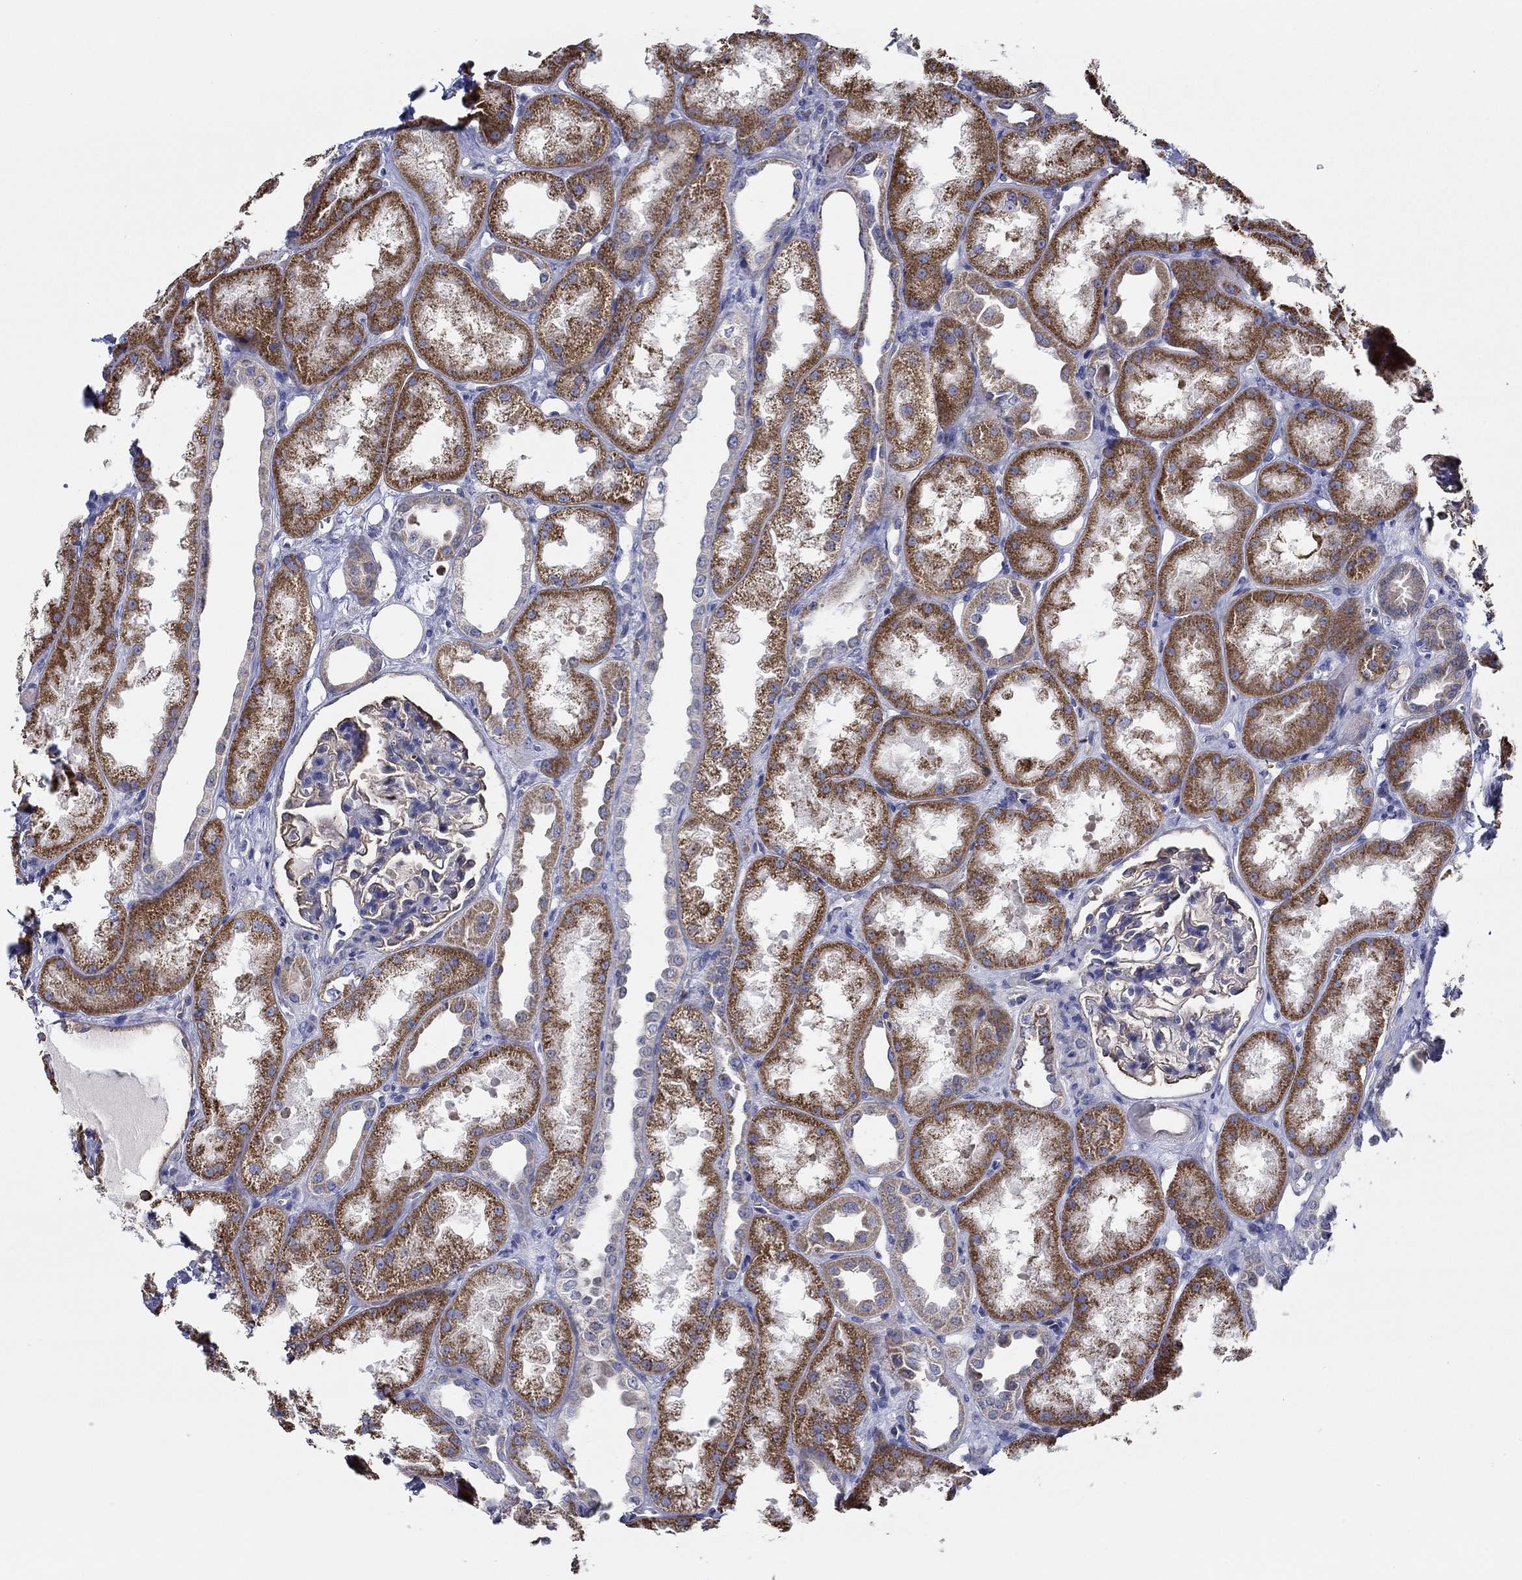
{"staining": {"intensity": "negative", "quantity": "none", "location": "none"}, "tissue": "kidney", "cell_type": "Cells in glomeruli", "image_type": "normal", "snomed": [{"axis": "morphology", "description": "Normal tissue, NOS"}, {"axis": "topography", "description": "Kidney"}], "caption": "Unremarkable kidney was stained to show a protein in brown. There is no significant positivity in cells in glomeruli. (DAB (3,3'-diaminobenzidine) IHC visualized using brightfield microscopy, high magnification).", "gene": "CFAP61", "patient": {"sex": "male", "age": 61}}